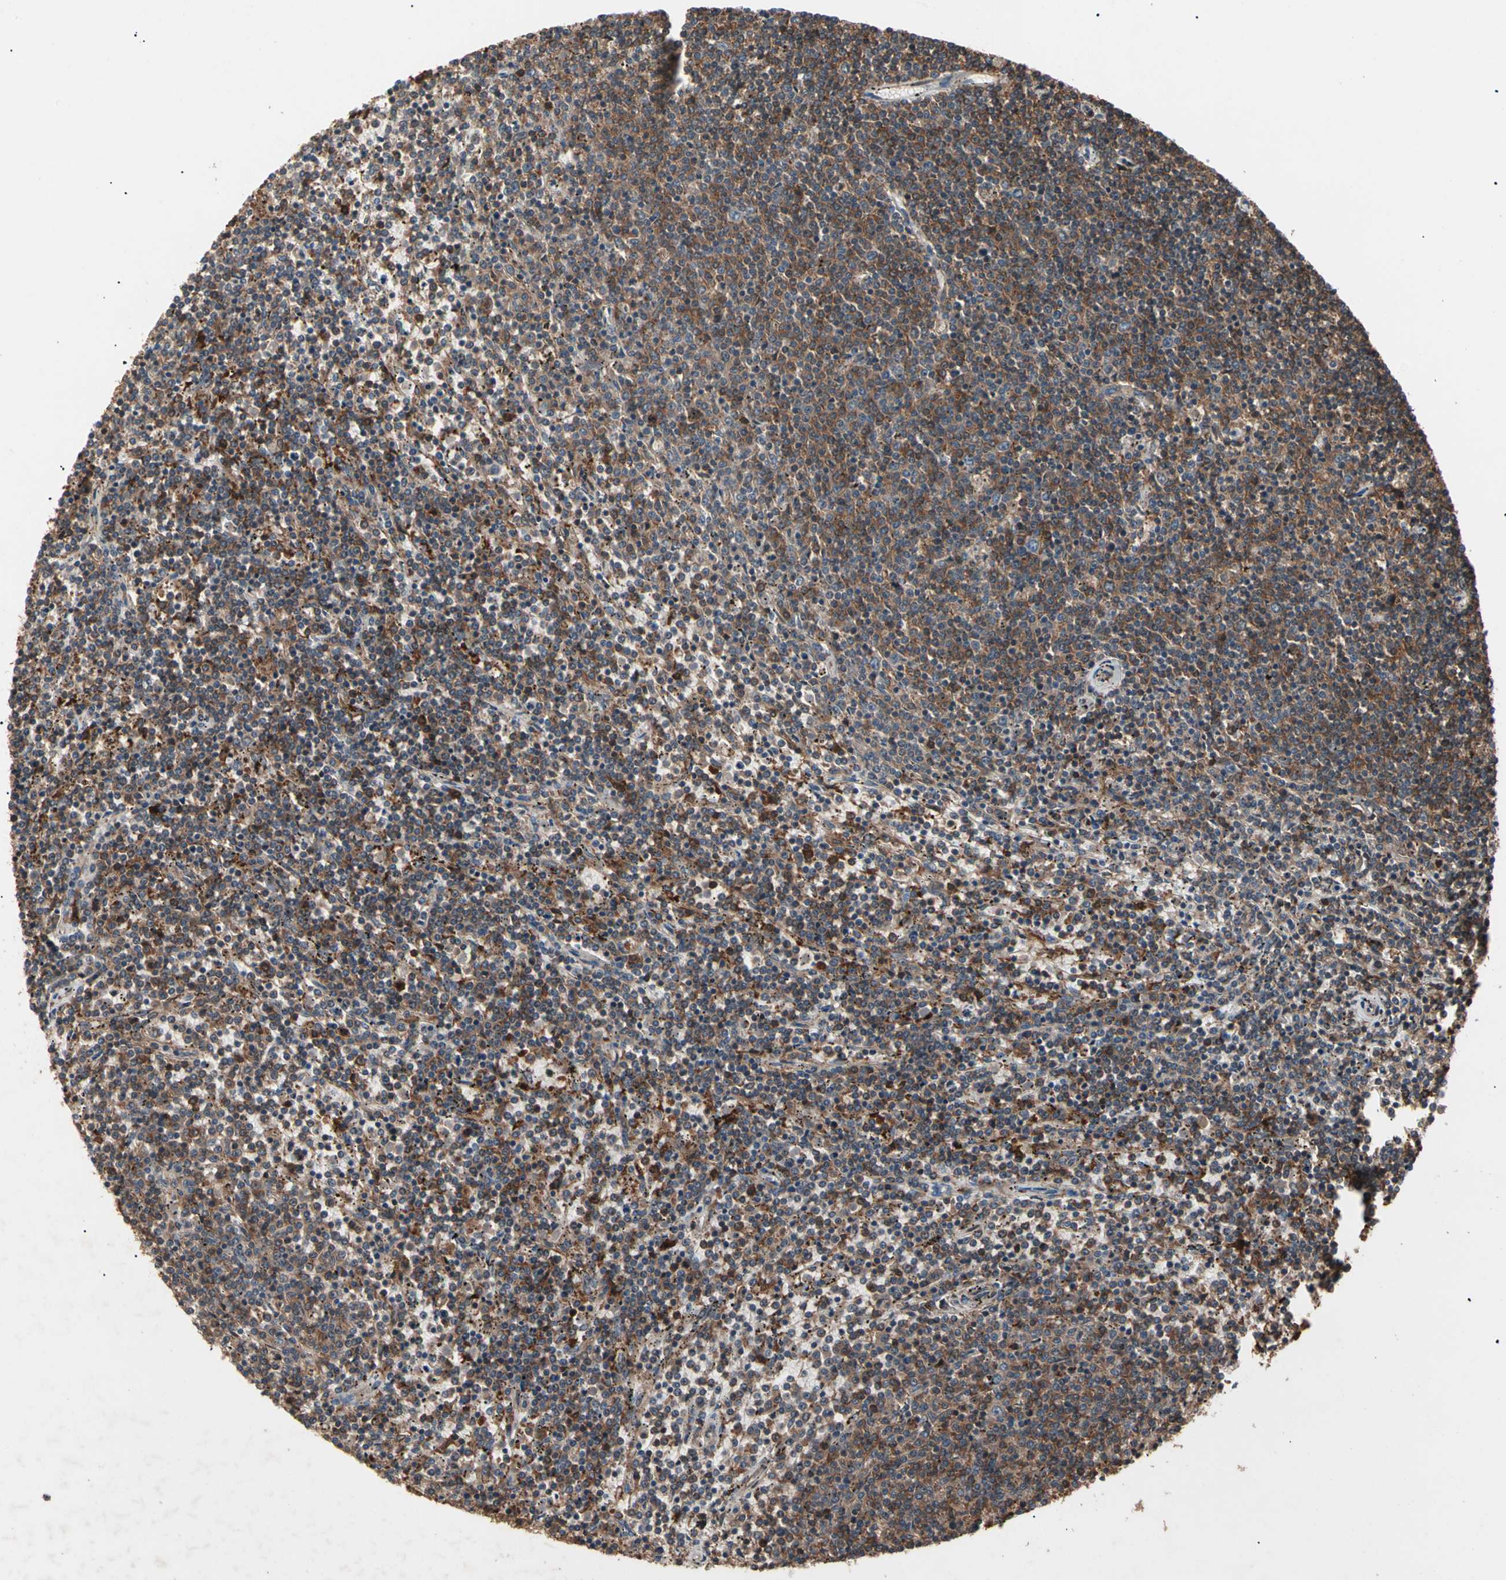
{"staining": {"intensity": "moderate", "quantity": ">75%", "location": "cytoplasmic/membranous"}, "tissue": "lymphoma", "cell_type": "Tumor cells", "image_type": "cancer", "snomed": [{"axis": "morphology", "description": "Malignant lymphoma, non-Hodgkin's type, Low grade"}, {"axis": "topography", "description": "Spleen"}], "caption": "A high-resolution histopathology image shows IHC staining of lymphoma, which exhibits moderate cytoplasmic/membranous positivity in approximately >75% of tumor cells. Using DAB (3,3'-diaminobenzidine) (brown) and hematoxylin (blue) stains, captured at high magnification using brightfield microscopy.", "gene": "AGBL2", "patient": {"sex": "female", "age": 50}}